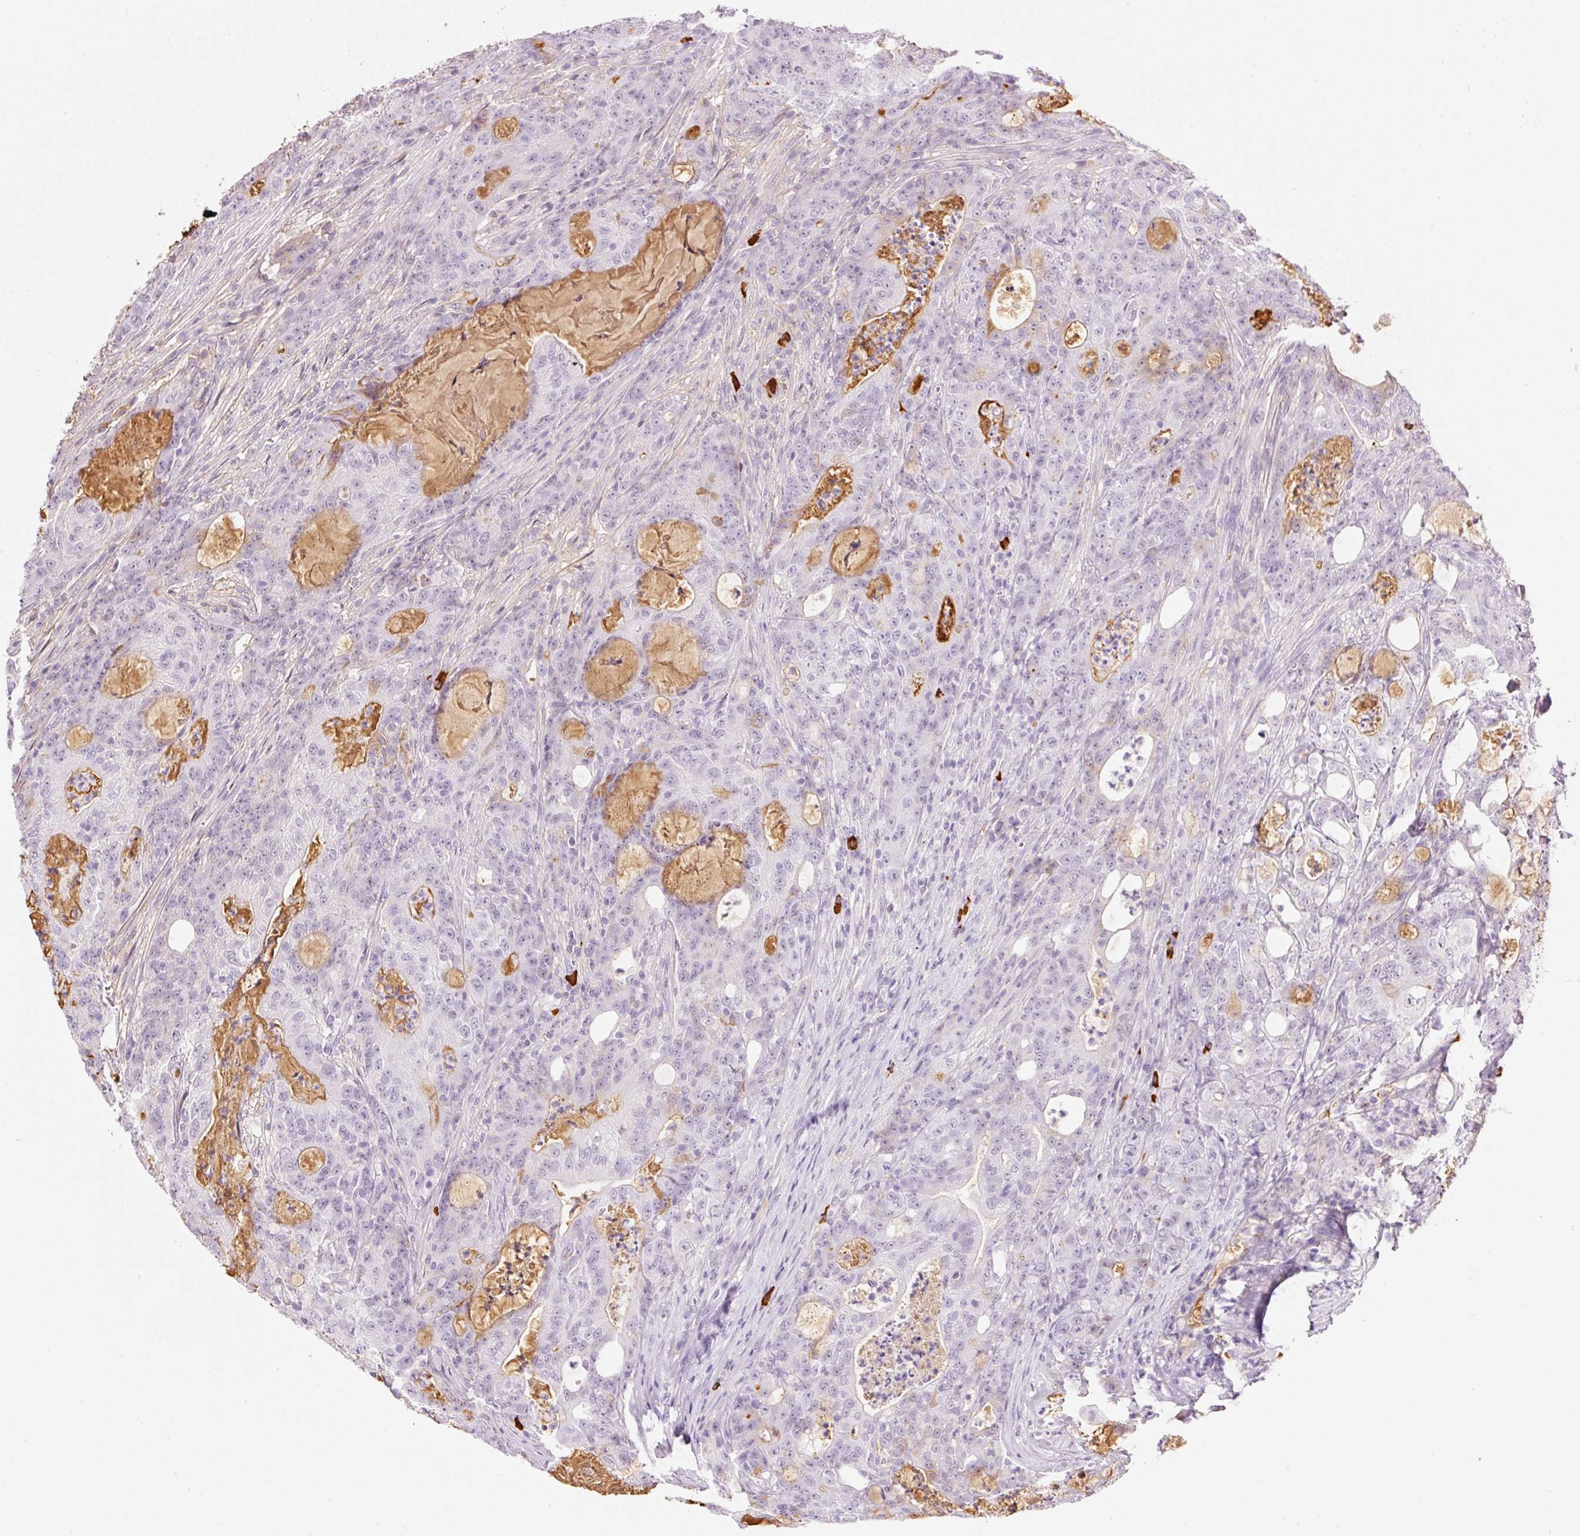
{"staining": {"intensity": "negative", "quantity": "none", "location": "none"}, "tissue": "colorectal cancer", "cell_type": "Tumor cells", "image_type": "cancer", "snomed": [{"axis": "morphology", "description": "Adenocarcinoma, NOS"}, {"axis": "topography", "description": "Colon"}], "caption": "IHC micrograph of human adenocarcinoma (colorectal) stained for a protein (brown), which exhibits no staining in tumor cells.", "gene": "PRPF38B", "patient": {"sex": "male", "age": 83}}